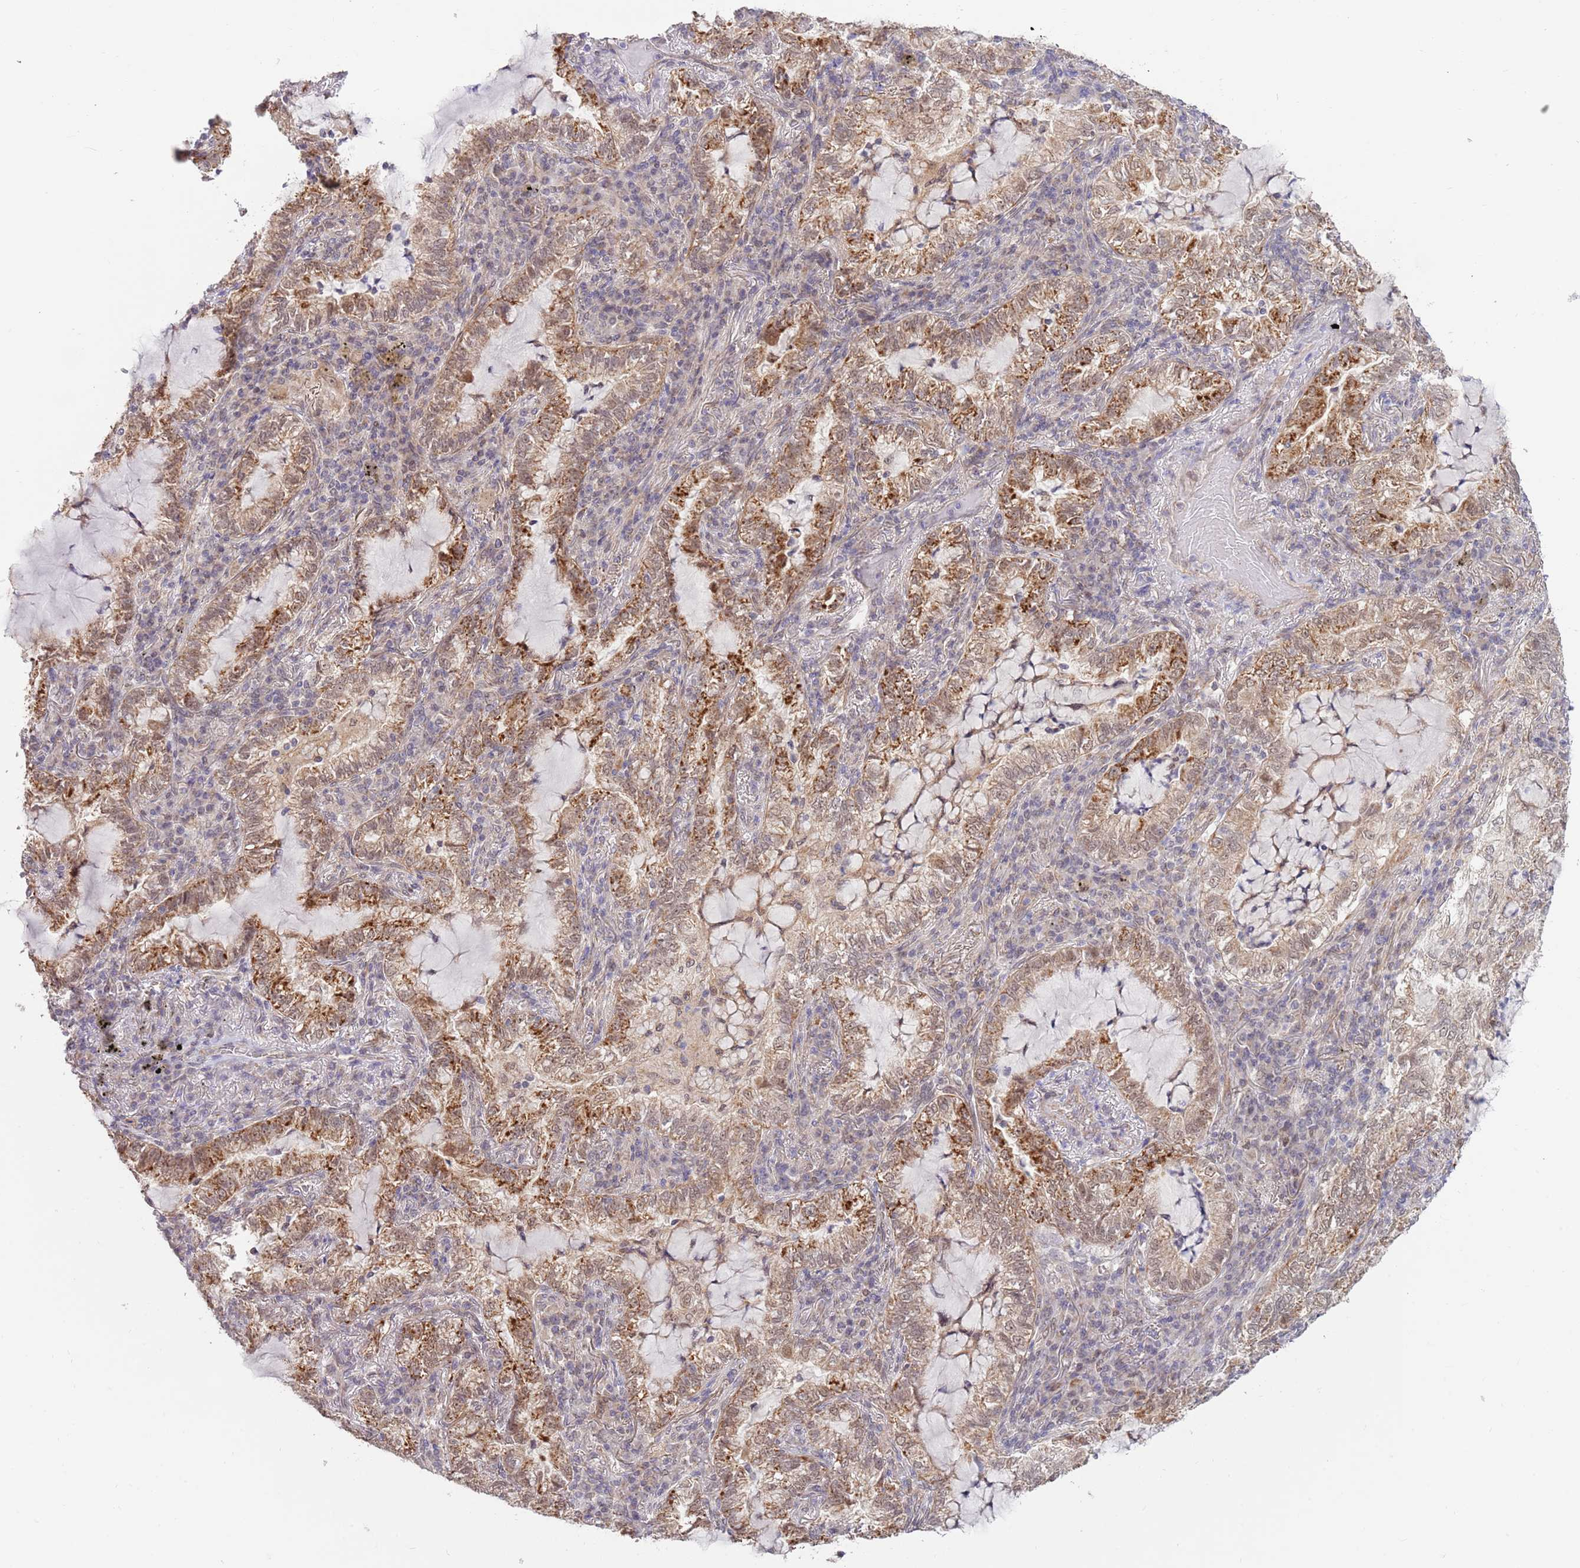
{"staining": {"intensity": "moderate", "quantity": ">75%", "location": "cytoplasmic/membranous,nuclear"}, "tissue": "lung cancer", "cell_type": "Tumor cells", "image_type": "cancer", "snomed": [{"axis": "morphology", "description": "Adenocarcinoma, NOS"}, {"axis": "topography", "description": "Lung"}], "caption": "Immunohistochemistry histopathology image of neoplastic tissue: human lung adenocarcinoma stained using IHC demonstrates medium levels of moderate protein expression localized specifically in the cytoplasmic/membranous and nuclear of tumor cells, appearing as a cytoplasmic/membranous and nuclear brown color.", "gene": "UQCC3", "patient": {"sex": "female", "age": 73}}